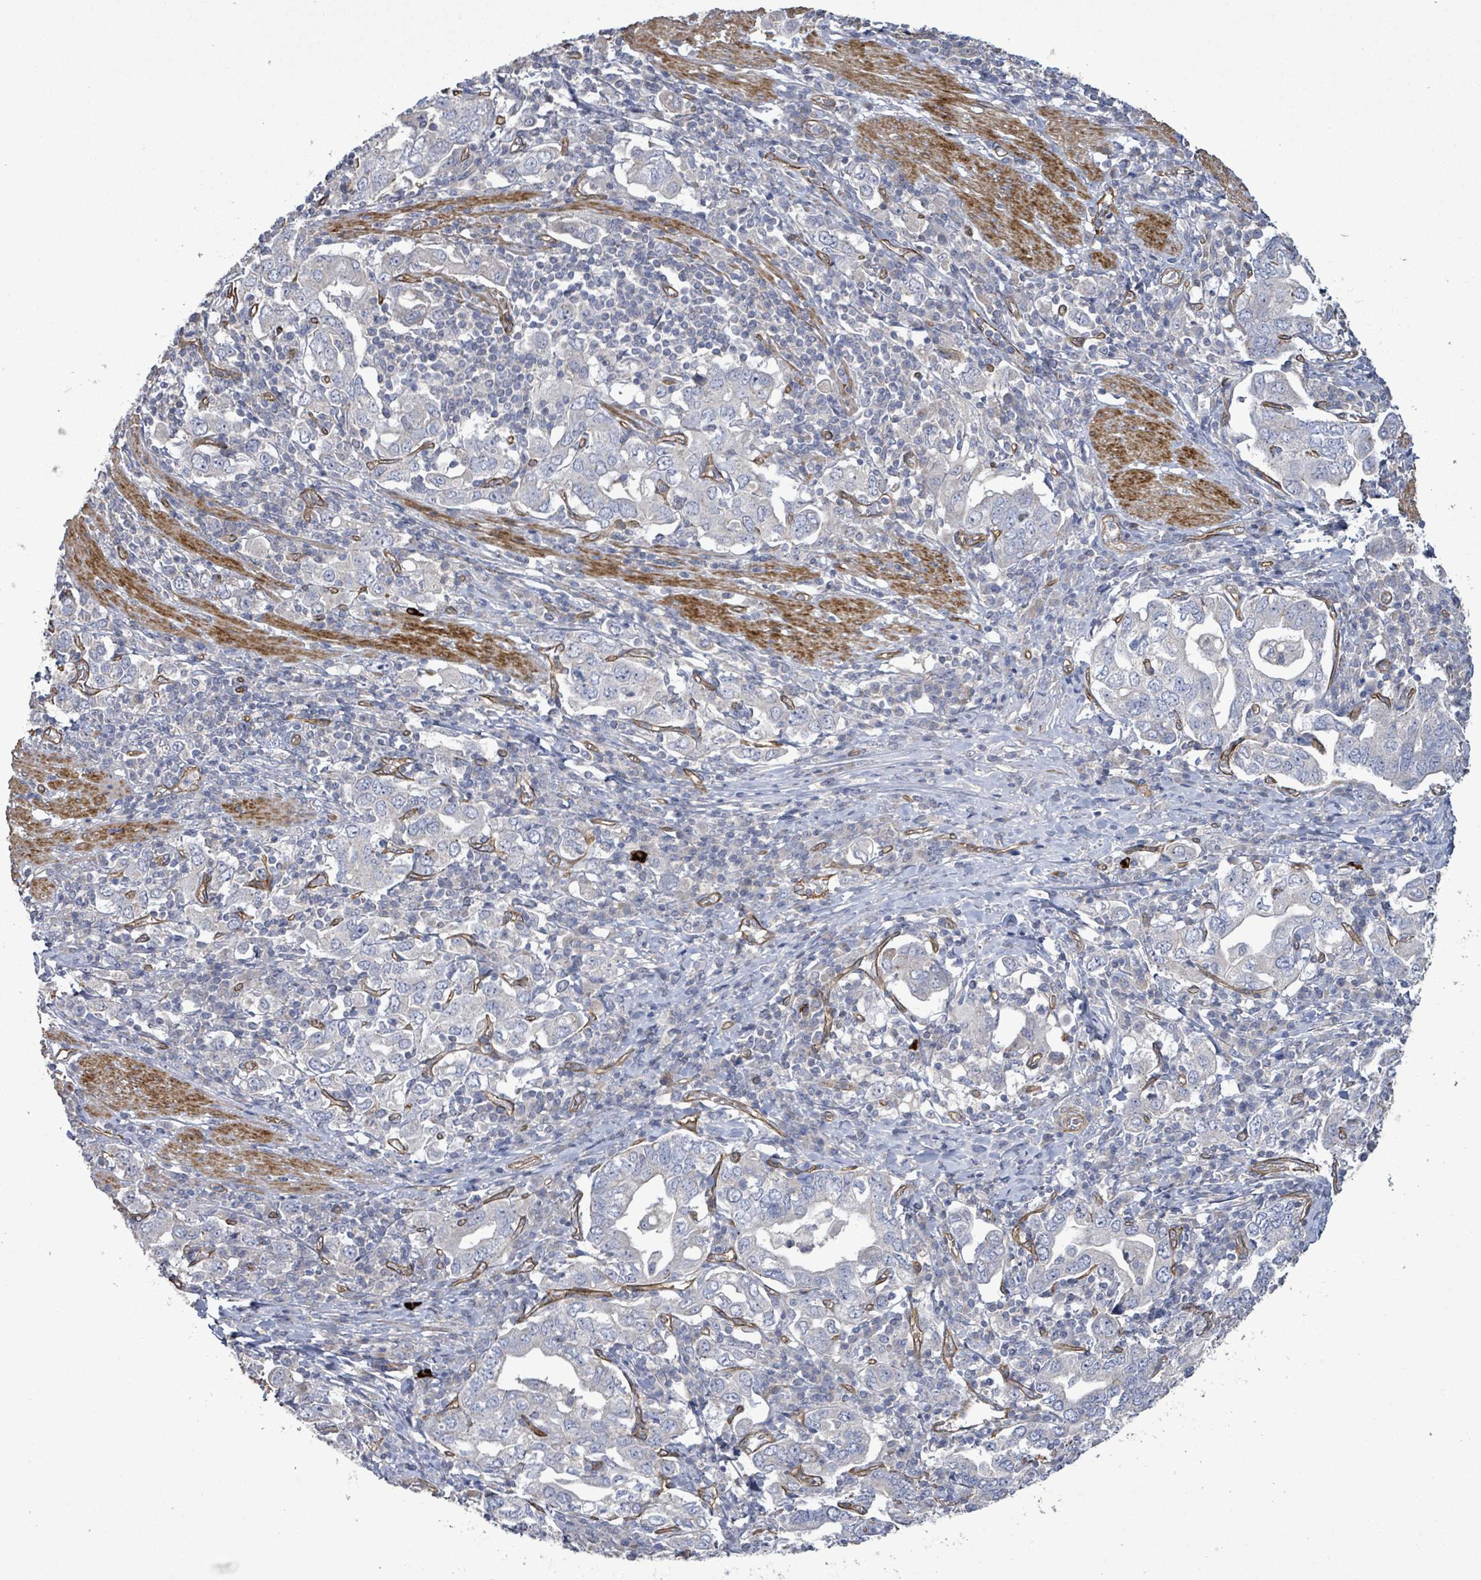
{"staining": {"intensity": "negative", "quantity": "none", "location": "none"}, "tissue": "stomach cancer", "cell_type": "Tumor cells", "image_type": "cancer", "snomed": [{"axis": "morphology", "description": "Adenocarcinoma, NOS"}, {"axis": "topography", "description": "Stomach, upper"}, {"axis": "topography", "description": "Stomach"}], "caption": "Tumor cells are negative for brown protein staining in stomach cancer (adenocarcinoma).", "gene": "KANK3", "patient": {"sex": "male", "age": 62}}